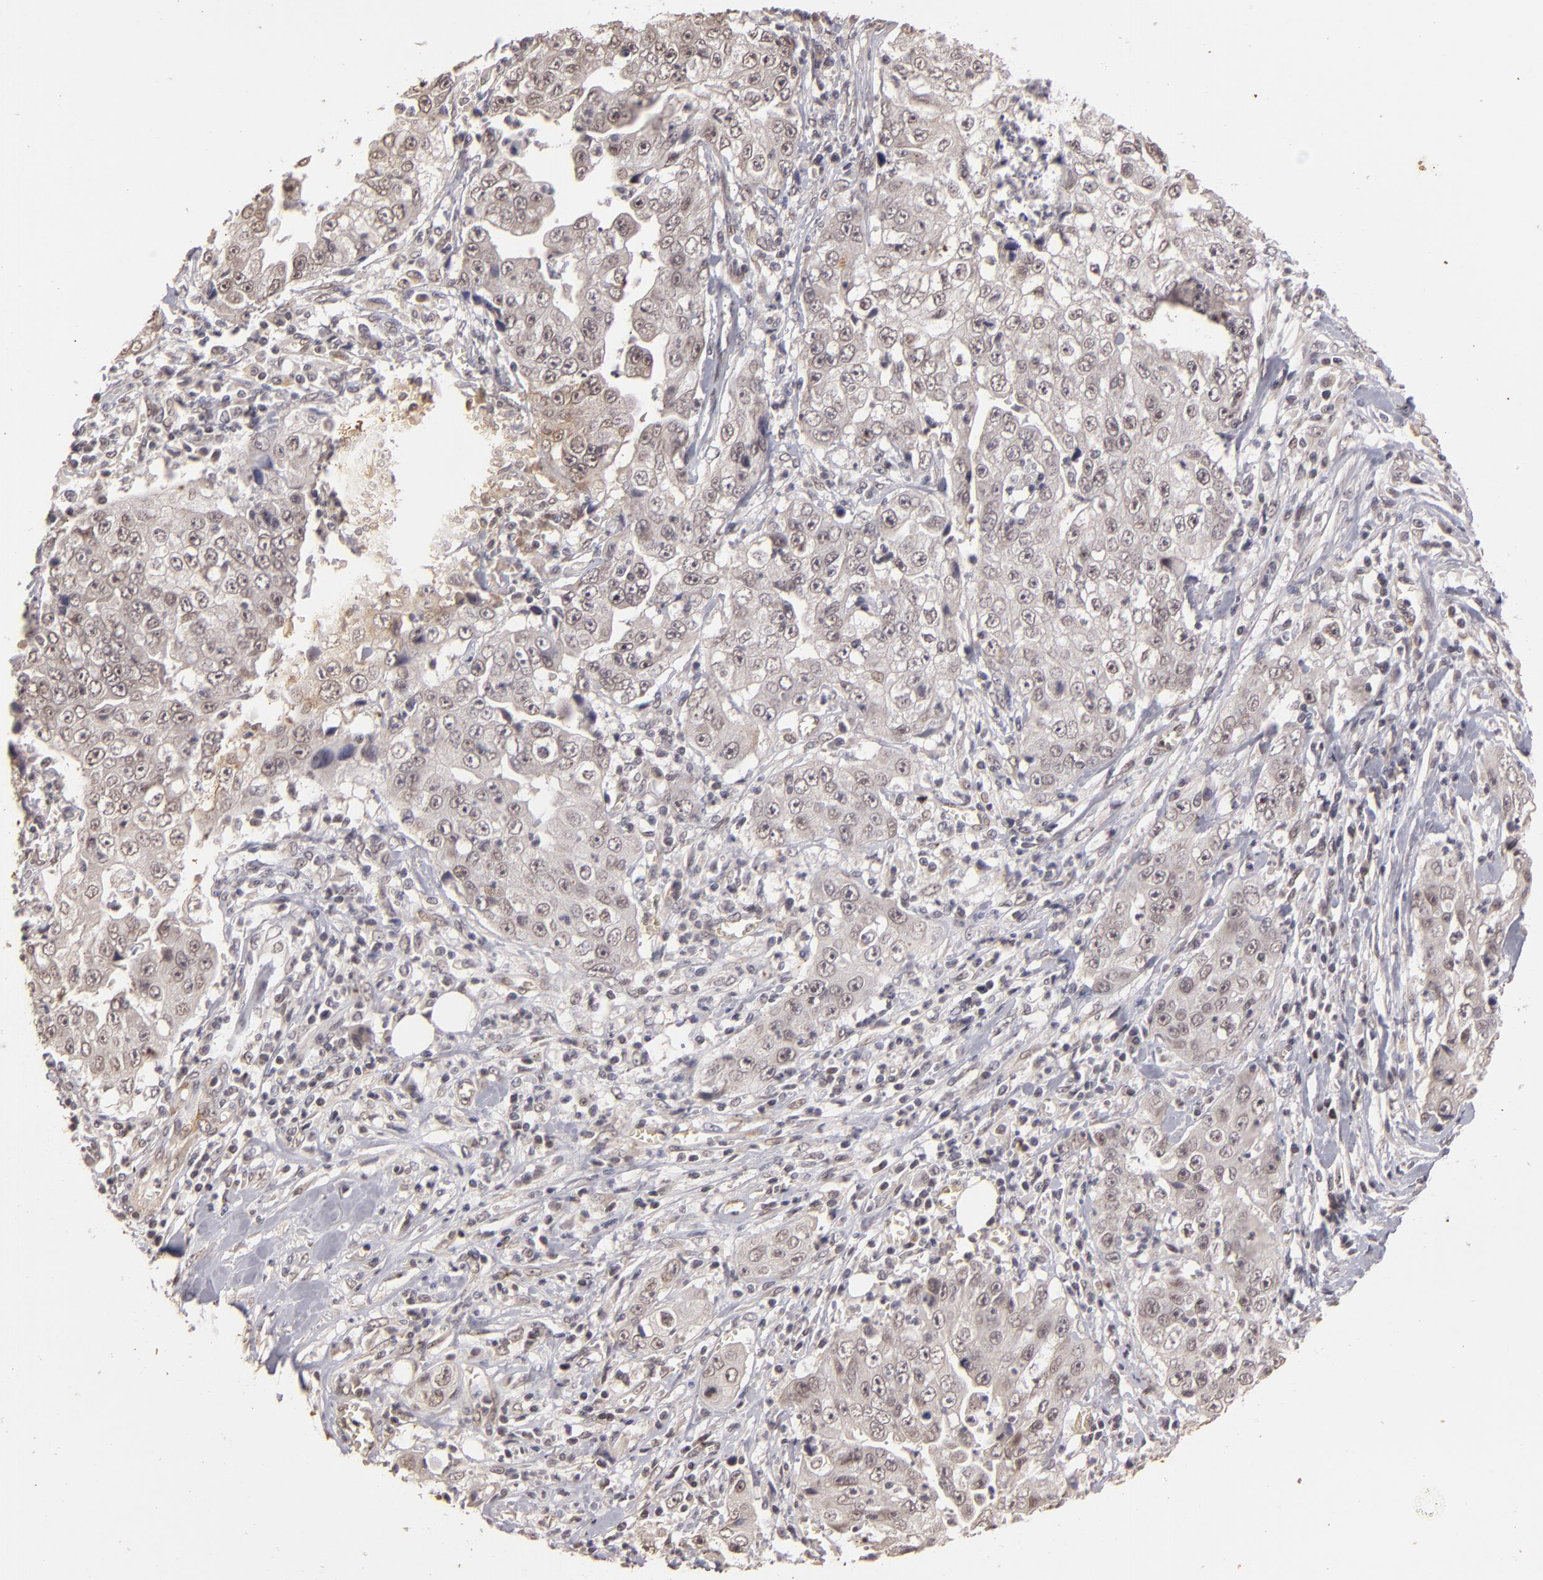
{"staining": {"intensity": "weak", "quantity": "<25%", "location": "cytoplasmic/membranous"}, "tissue": "lung cancer", "cell_type": "Tumor cells", "image_type": "cancer", "snomed": [{"axis": "morphology", "description": "Squamous cell carcinoma, NOS"}, {"axis": "topography", "description": "Lung"}], "caption": "An immunohistochemistry (IHC) photomicrograph of lung cancer (squamous cell carcinoma) is shown. There is no staining in tumor cells of lung cancer (squamous cell carcinoma).", "gene": "DFFA", "patient": {"sex": "male", "age": 64}}